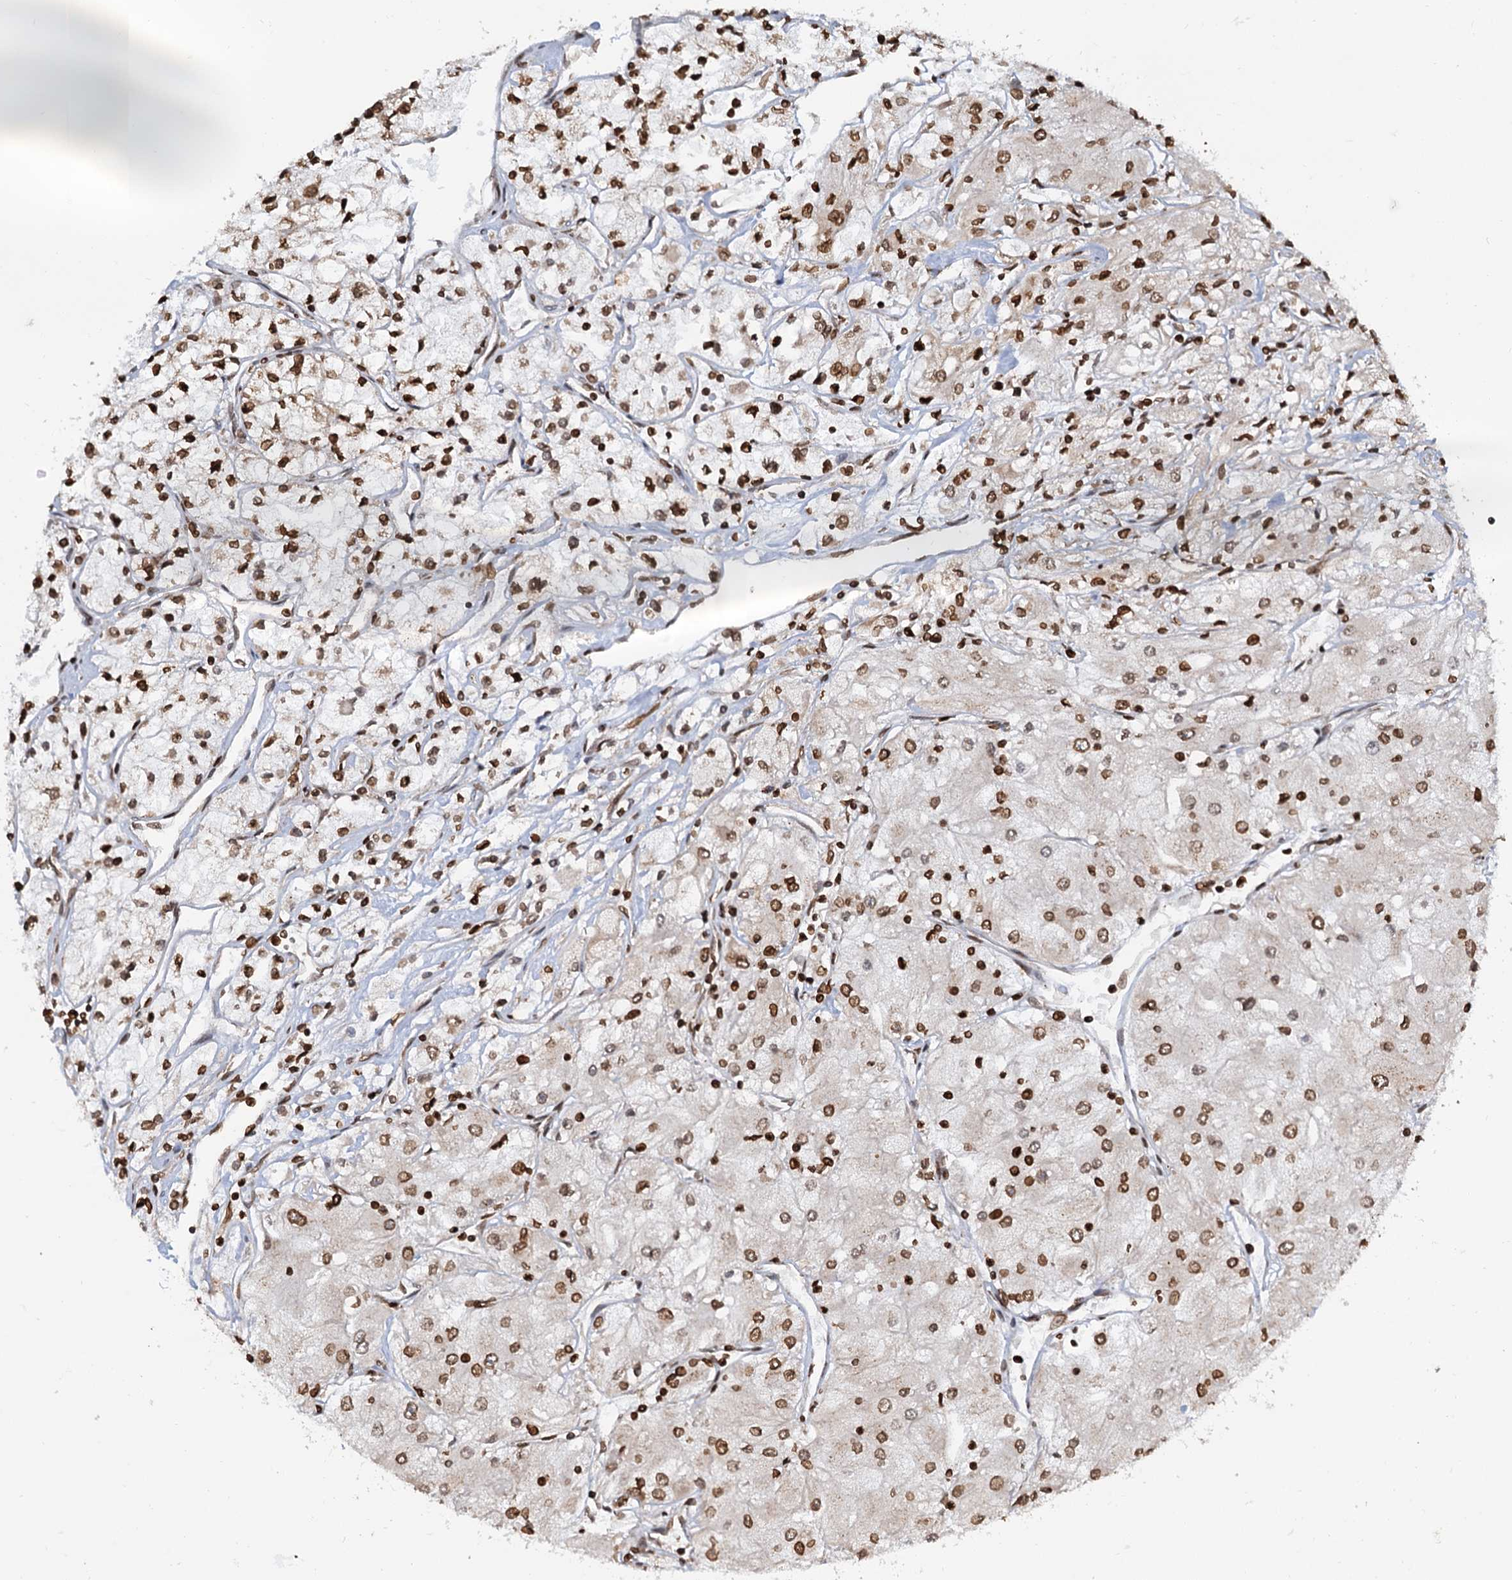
{"staining": {"intensity": "strong", "quantity": ">75%", "location": "nuclear"}, "tissue": "renal cancer", "cell_type": "Tumor cells", "image_type": "cancer", "snomed": [{"axis": "morphology", "description": "Adenocarcinoma, NOS"}, {"axis": "topography", "description": "Kidney"}], "caption": "Immunohistochemical staining of human renal adenocarcinoma reveals strong nuclear protein staining in about >75% of tumor cells. Nuclei are stained in blue.", "gene": "ZC3H13", "patient": {"sex": "male", "age": 80}}